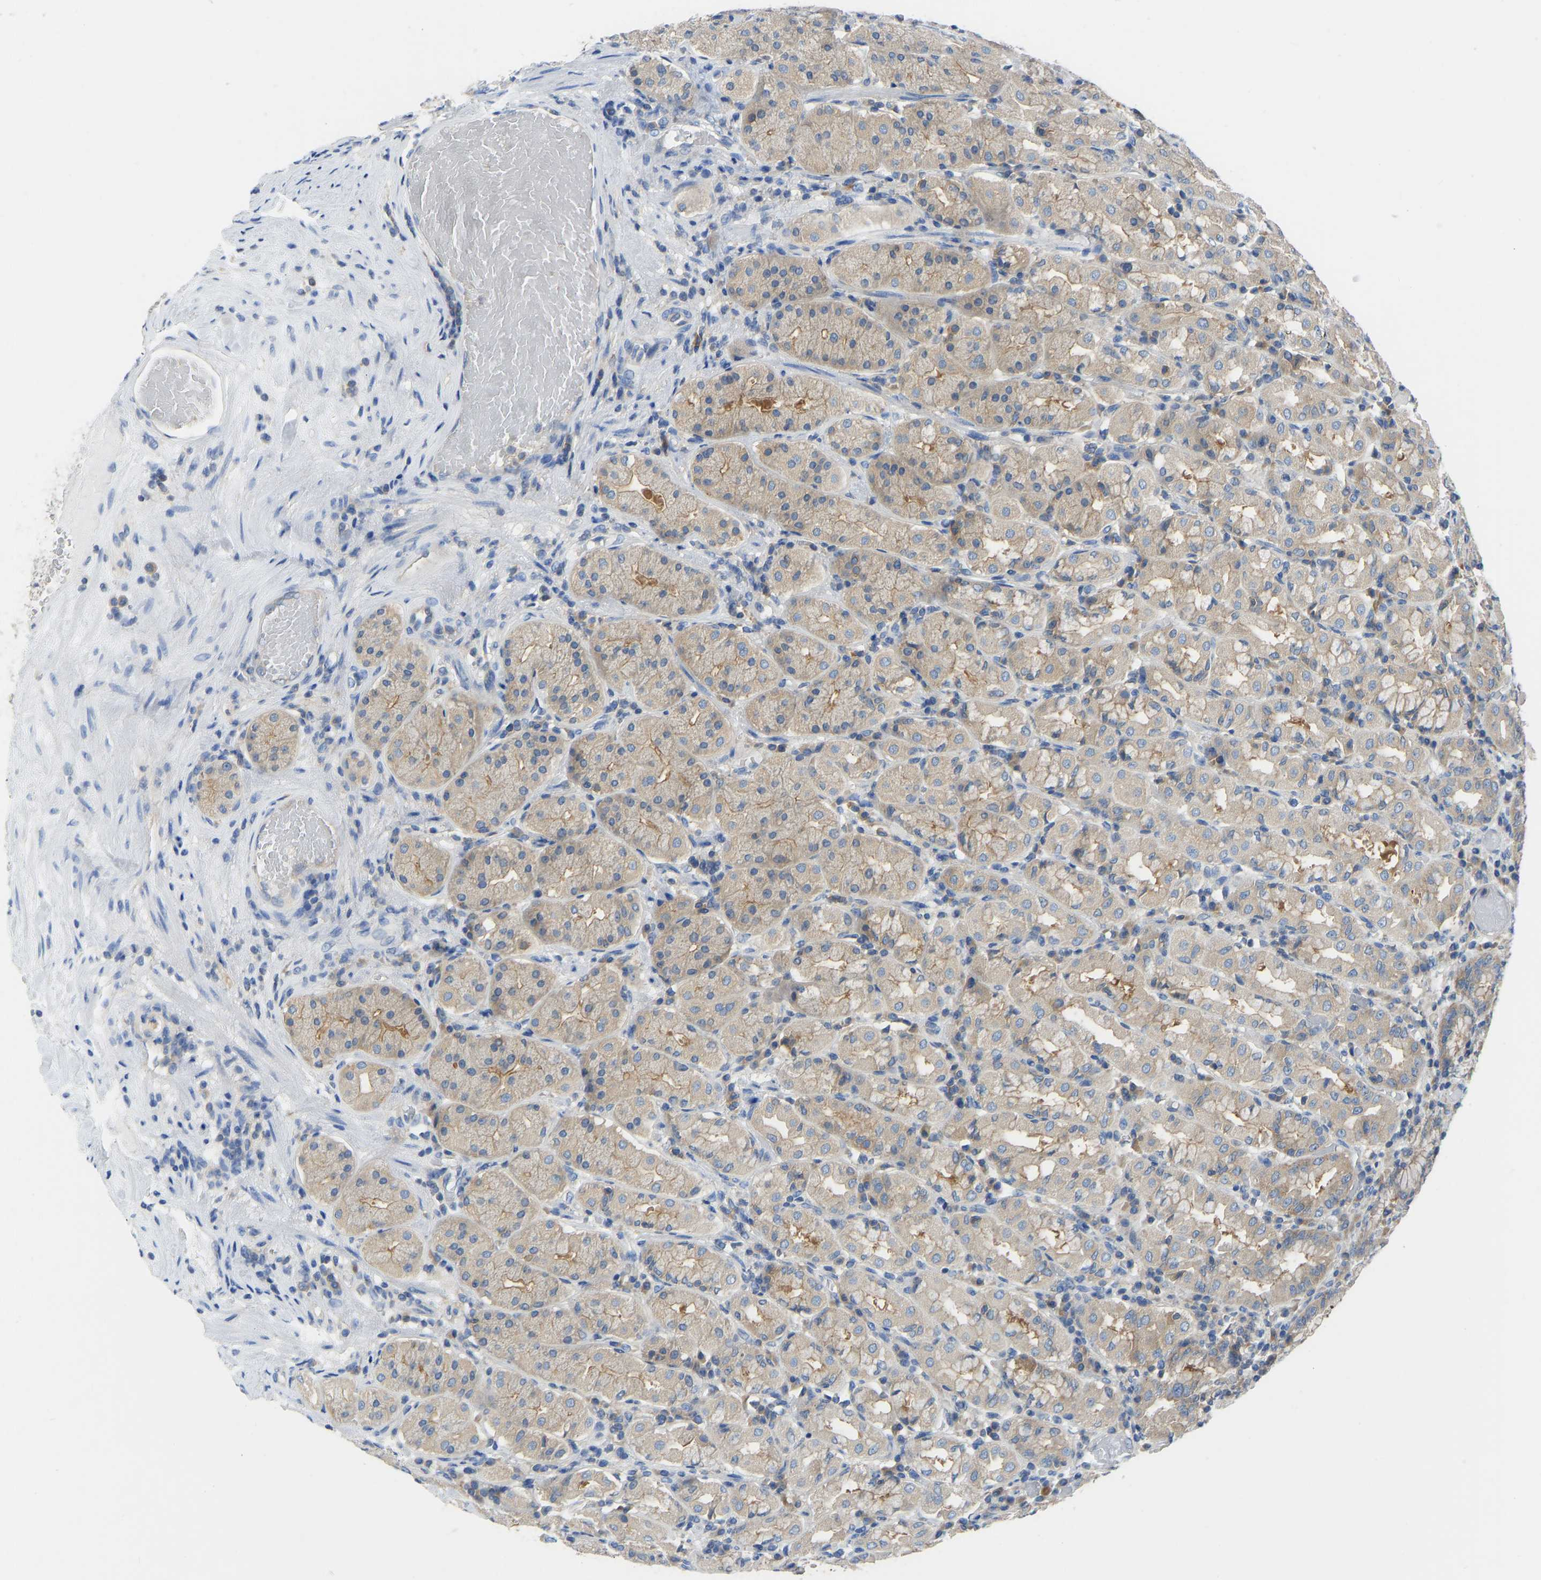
{"staining": {"intensity": "weak", "quantity": ">75%", "location": "cytoplasmic/membranous"}, "tissue": "stomach", "cell_type": "Glandular cells", "image_type": "normal", "snomed": [{"axis": "morphology", "description": "Normal tissue, NOS"}, {"axis": "topography", "description": "Stomach"}, {"axis": "topography", "description": "Stomach, lower"}], "caption": "Brown immunohistochemical staining in unremarkable human stomach exhibits weak cytoplasmic/membranous staining in approximately >75% of glandular cells.", "gene": "PPP3CA", "patient": {"sex": "female", "age": 56}}